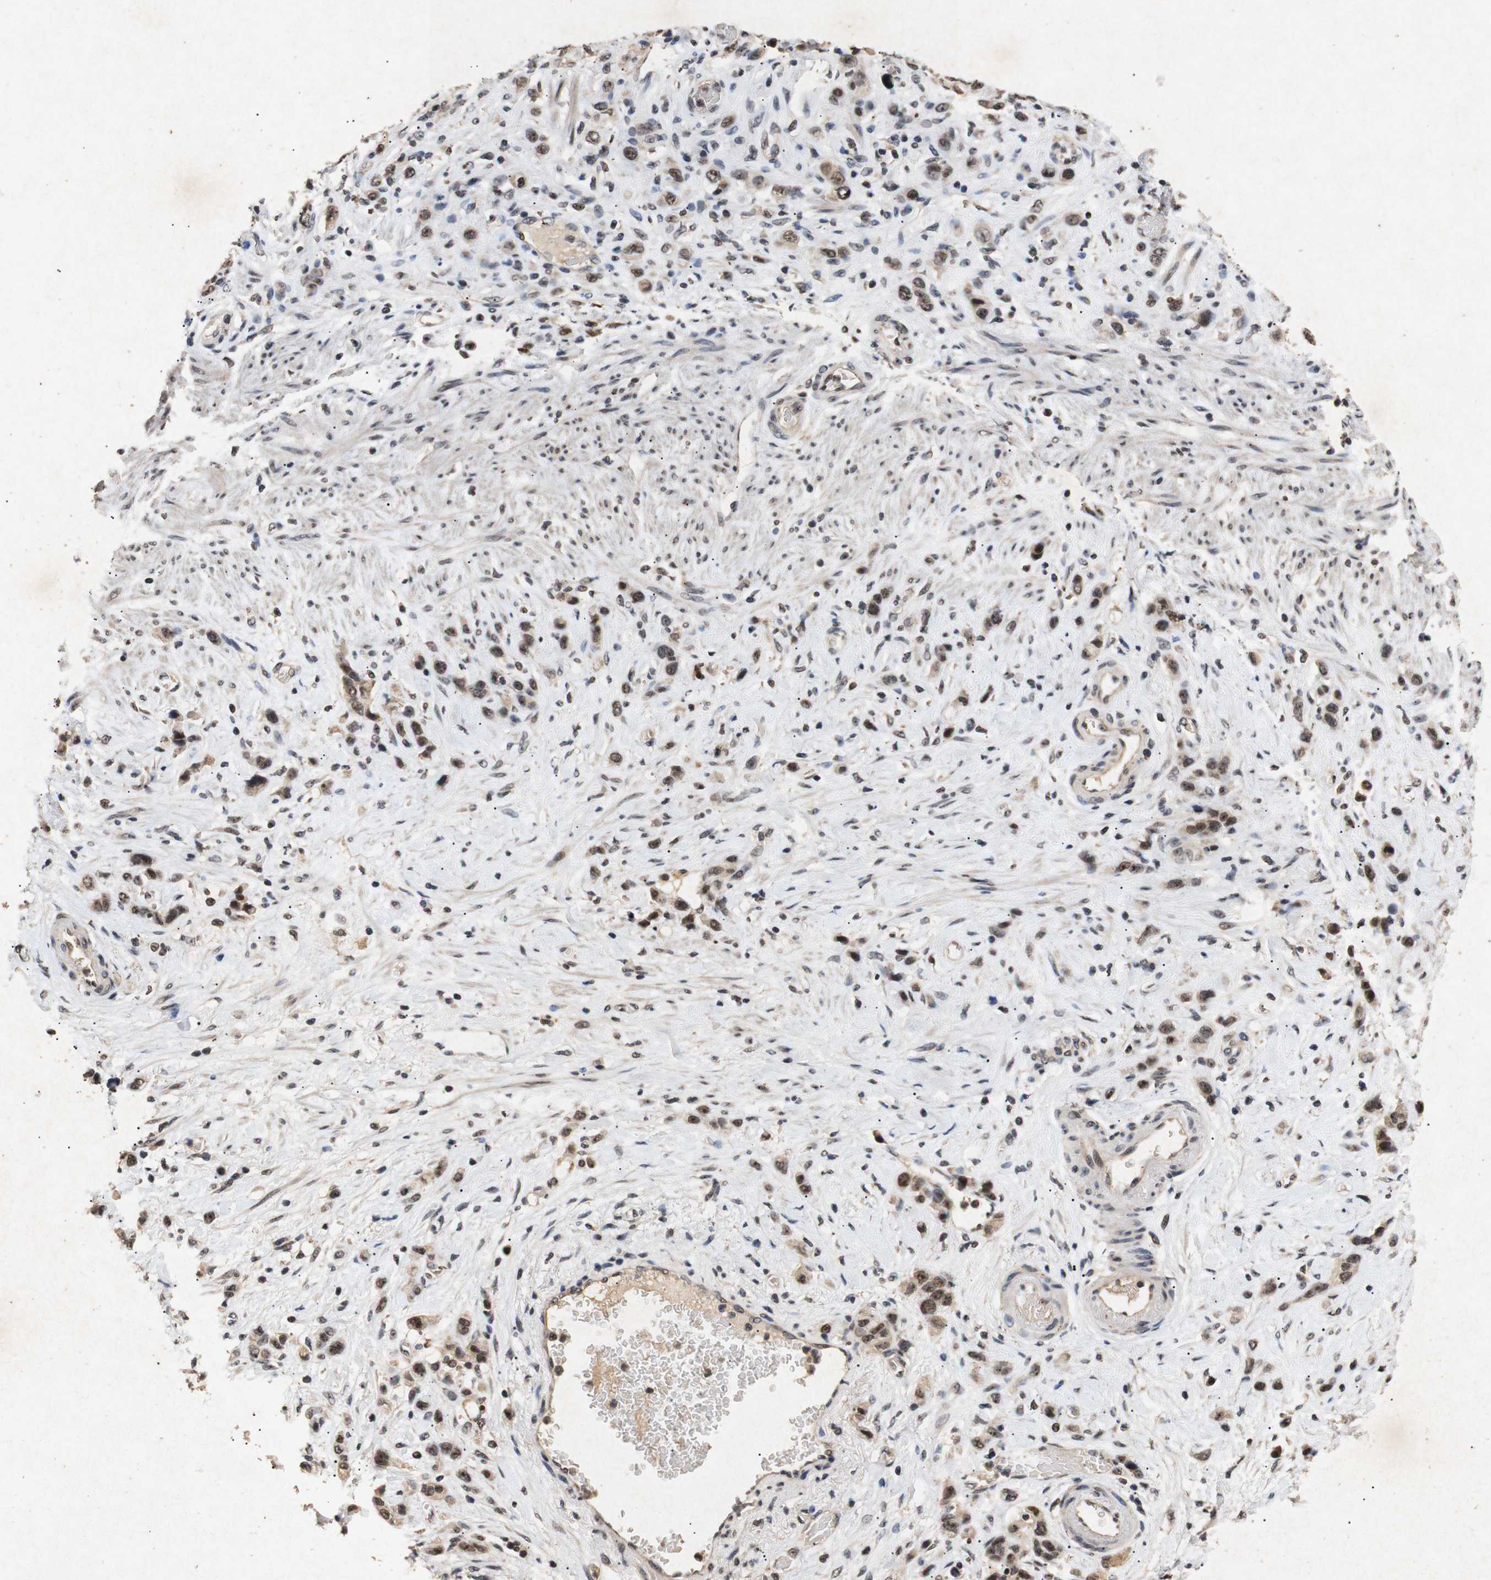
{"staining": {"intensity": "strong", "quantity": ">75%", "location": "nuclear"}, "tissue": "stomach cancer", "cell_type": "Tumor cells", "image_type": "cancer", "snomed": [{"axis": "morphology", "description": "Adenocarcinoma, NOS"}, {"axis": "morphology", "description": "Adenocarcinoma, High grade"}, {"axis": "topography", "description": "Stomach, upper"}, {"axis": "topography", "description": "Stomach, lower"}], "caption": "IHC of adenocarcinoma (stomach) demonstrates high levels of strong nuclear expression in about >75% of tumor cells.", "gene": "PARN", "patient": {"sex": "female", "age": 65}}